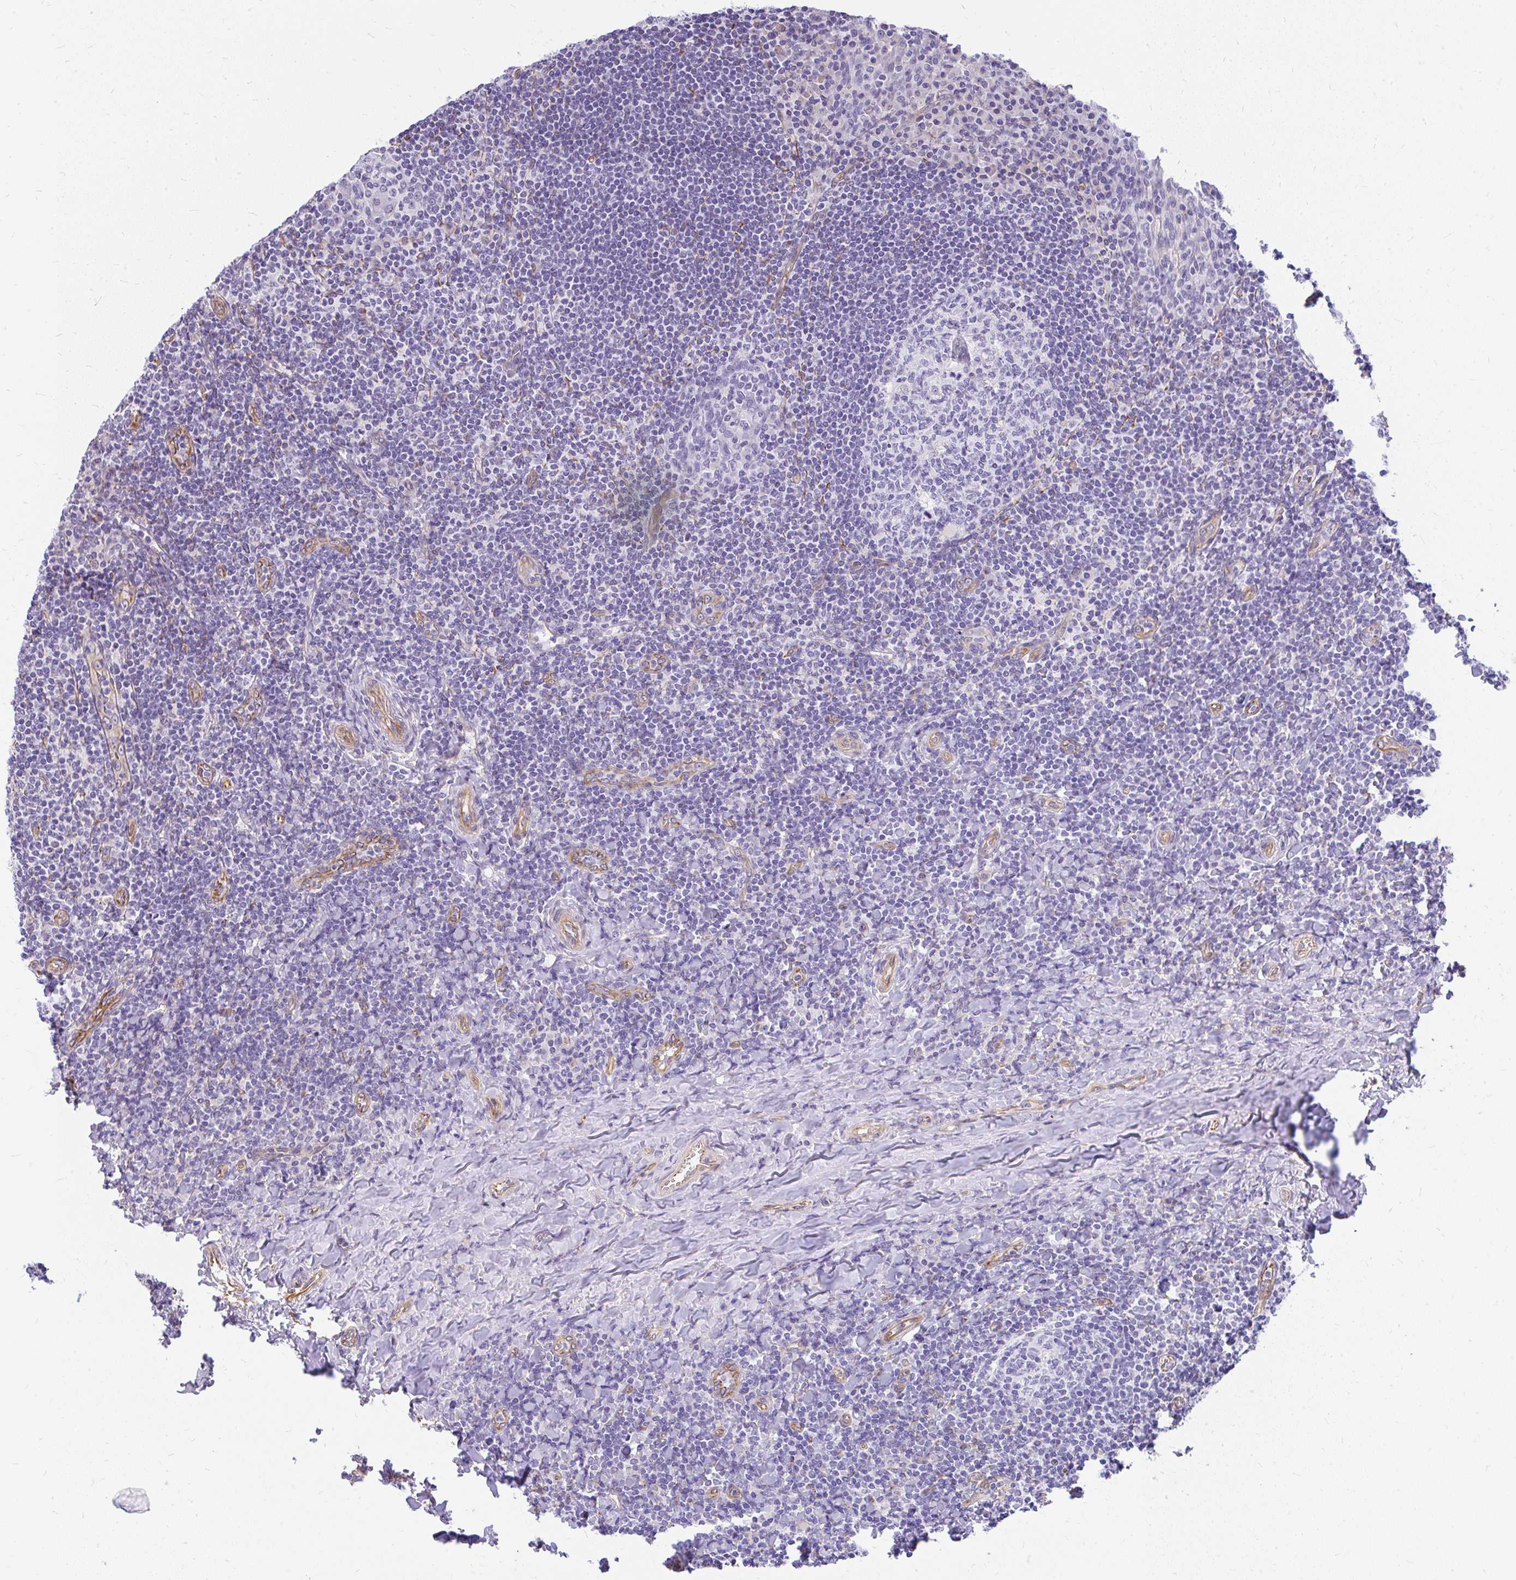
{"staining": {"intensity": "negative", "quantity": "none", "location": "none"}, "tissue": "tonsil", "cell_type": "Germinal center cells", "image_type": "normal", "snomed": [{"axis": "morphology", "description": "Normal tissue, NOS"}, {"axis": "topography", "description": "Tonsil"}], "caption": "Immunohistochemical staining of unremarkable tonsil displays no significant expression in germinal center cells.", "gene": "FAM83C", "patient": {"sex": "male", "age": 17}}